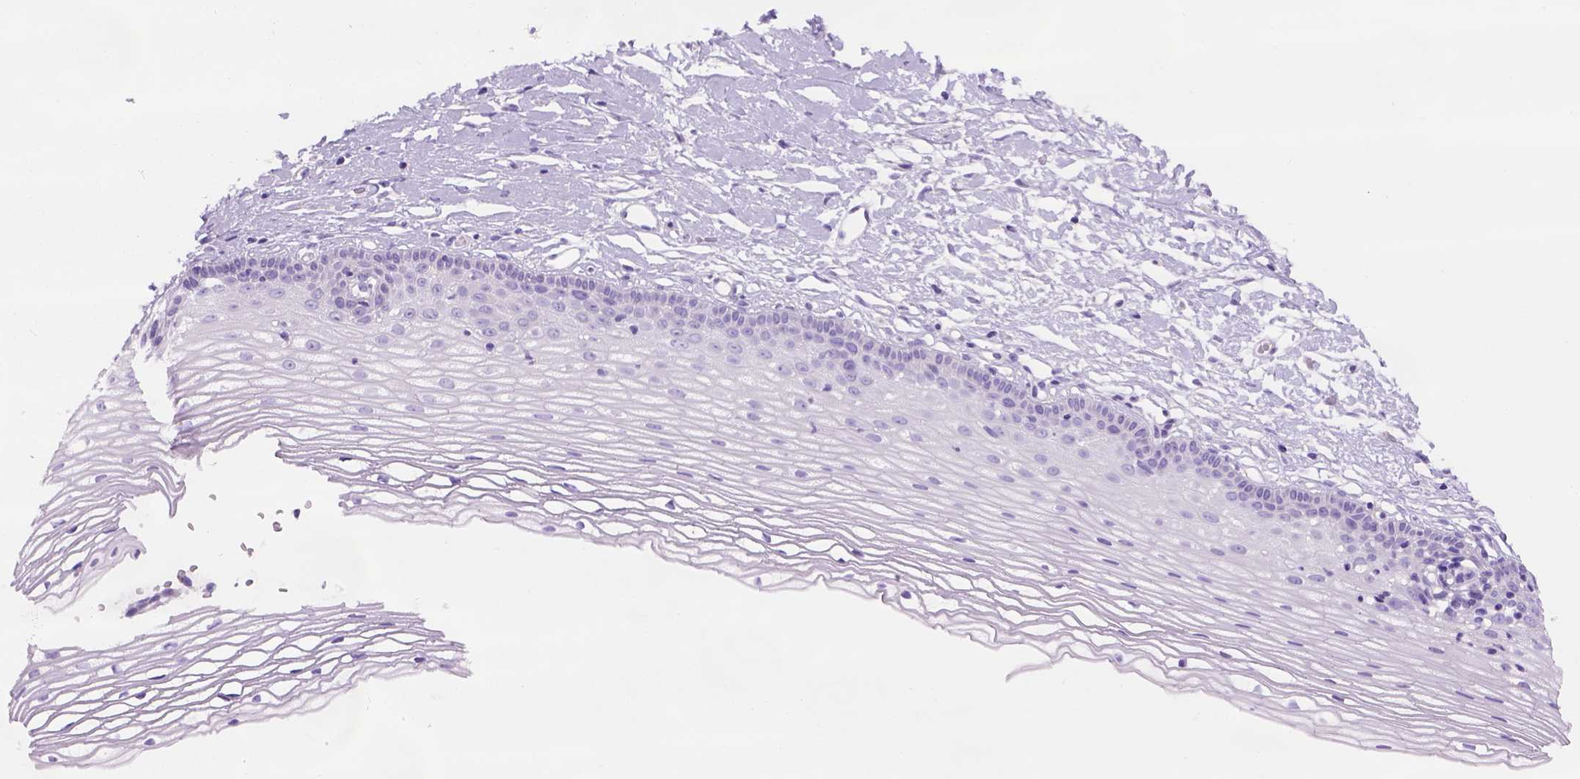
{"staining": {"intensity": "negative", "quantity": "none", "location": "none"}, "tissue": "cervix", "cell_type": "Glandular cells", "image_type": "normal", "snomed": [{"axis": "morphology", "description": "Normal tissue, NOS"}, {"axis": "topography", "description": "Cervix"}], "caption": "Normal cervix was stained to show a protein in brown. There is no significant positivity in glandular cells.", "gene": "C7orf57", "patient": {"sex": "female", "age": 40}}